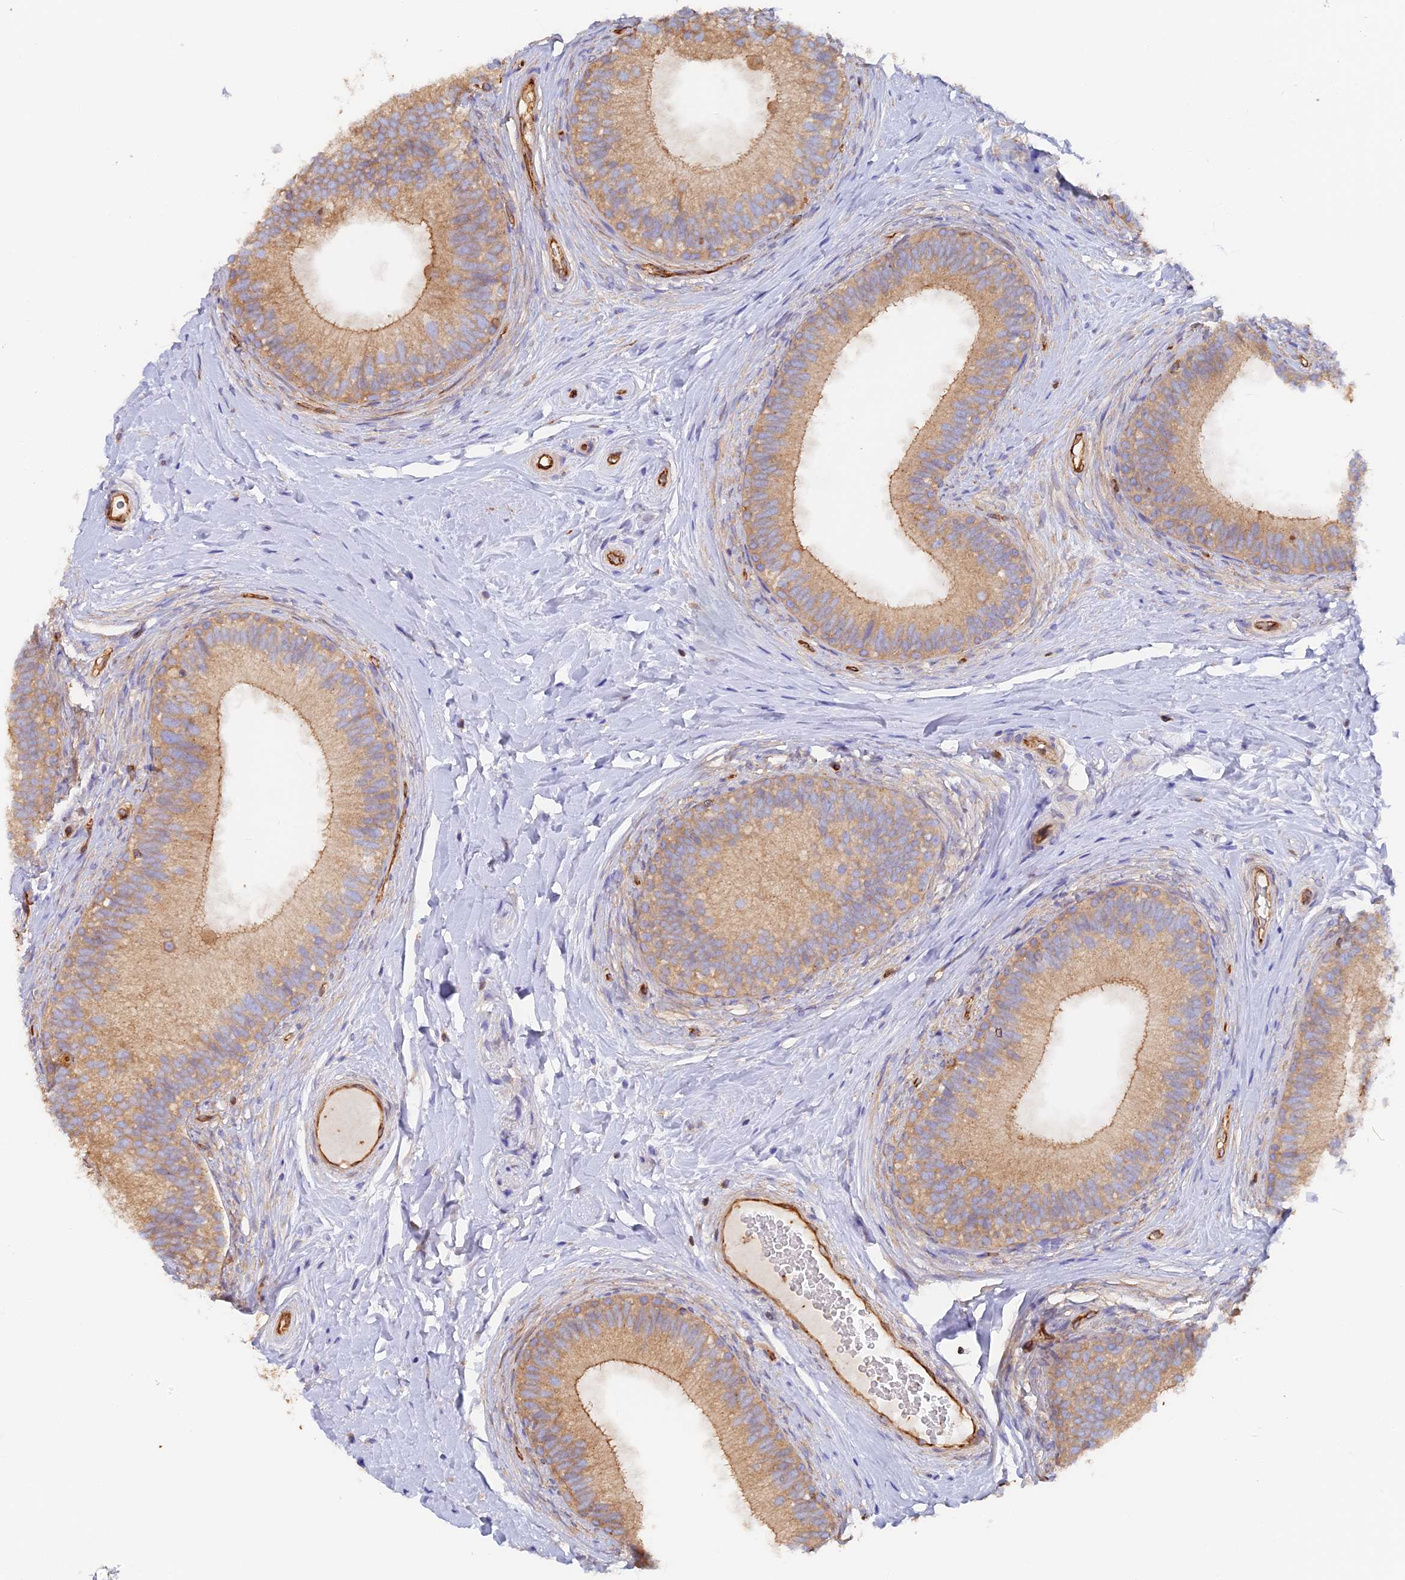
{"staining": {"intensity": "moderate", "quantity": ">75%", "location": "cytoplasmic/membranous"}, "tissue": "epididymis", "cell_type": "Glandular cells", "image_type": "normal", "snomed": [{"axis": "morphology", "description": "Normal tissue, NOS"}, {"axis": "topography", "description": "Epididymis"}], "caption": "The histopathology image displays a brown stain indicating the presence of a protein in the cytoplasmic/membranous of glandular cells in epididymis. (Brightfield microscopy of DAB IHC at high magnification).", "gene": "VPS18", "patient": {"sex": "male", "age": 33}}